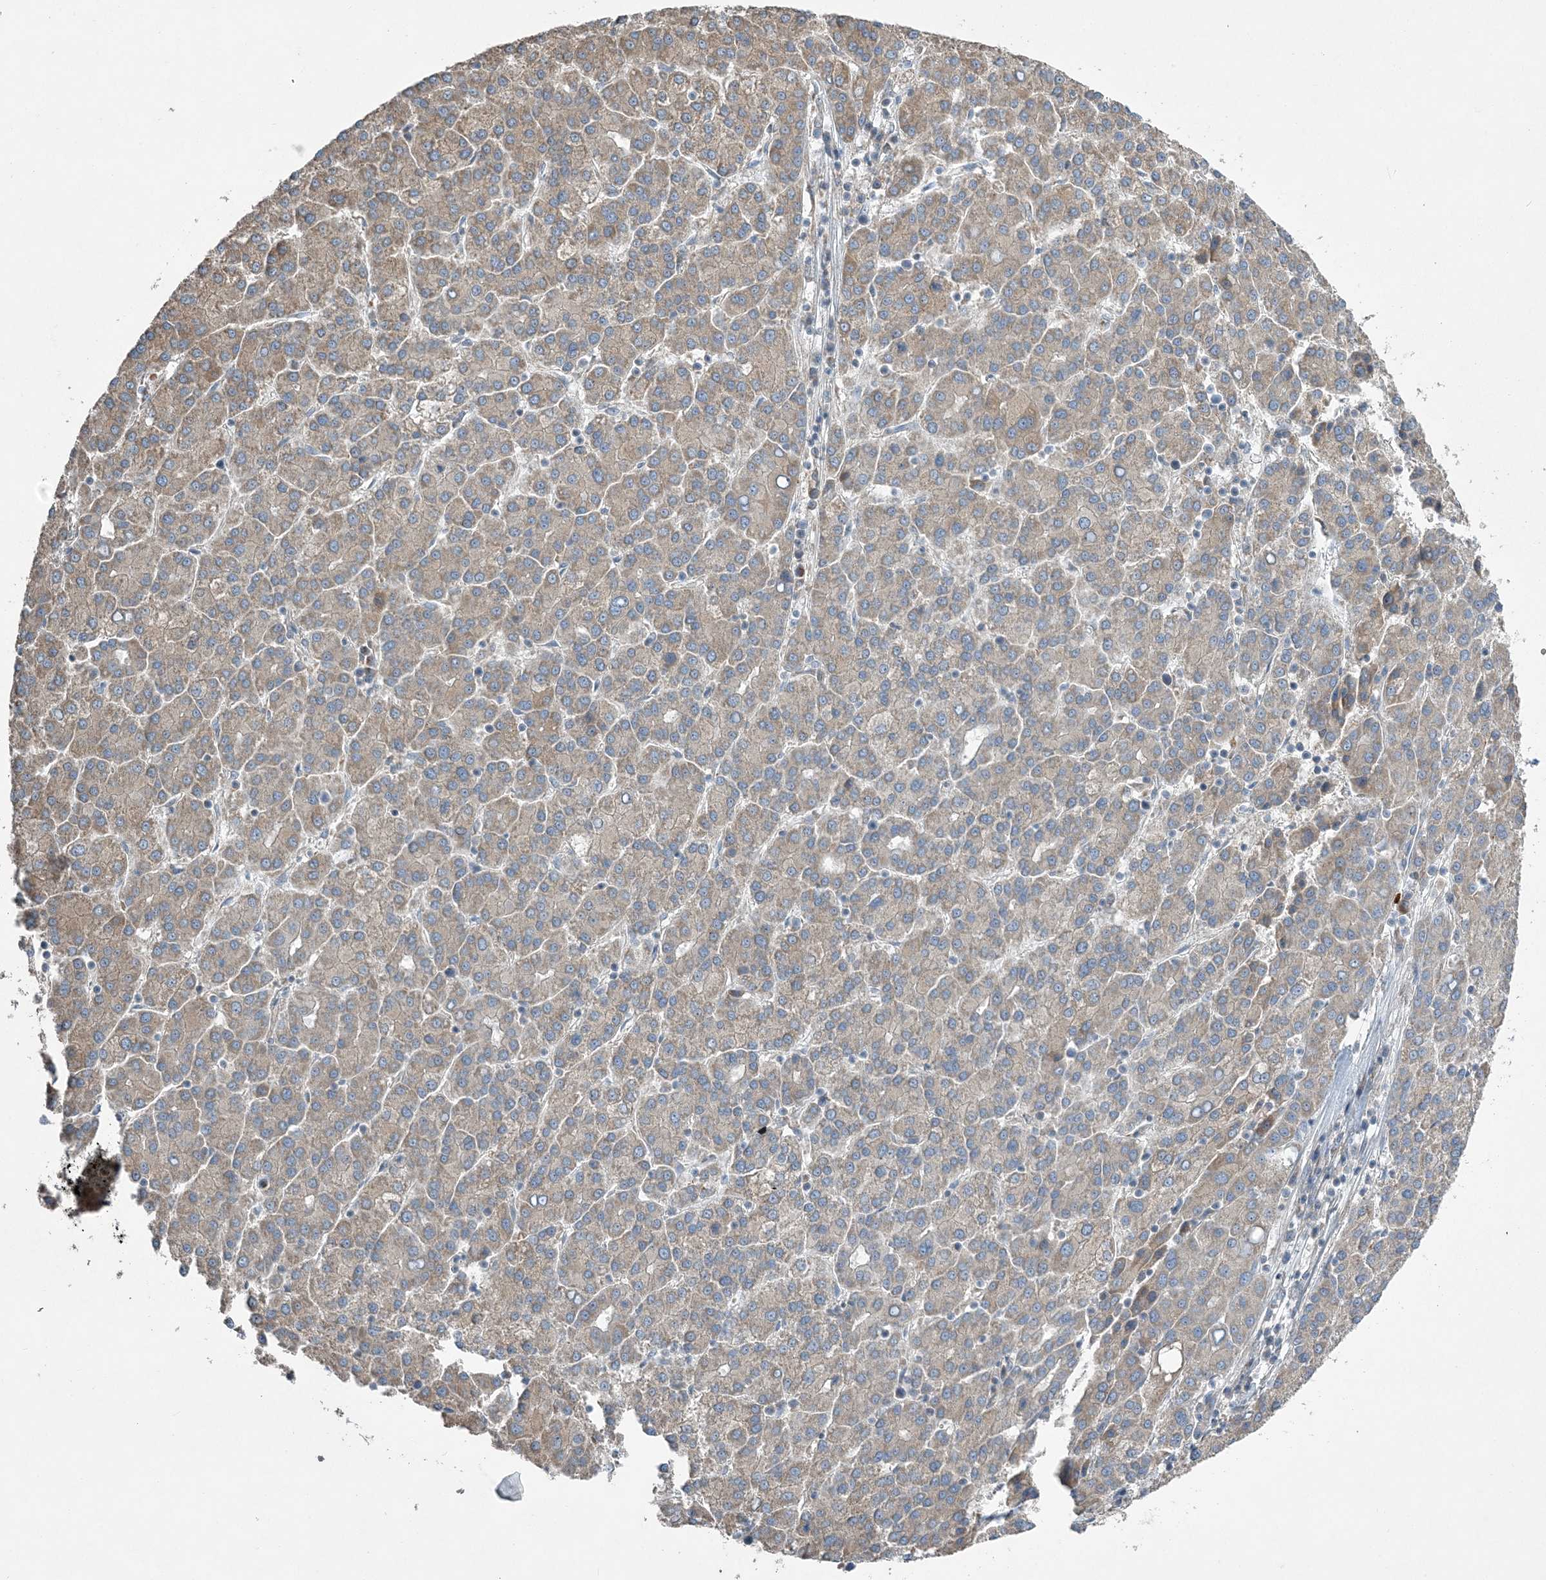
{"staining": {"intensity": "weak", "quantity": ">75%", "location": "cytoplasmic/membranous"}, "tissue": "liver cancer", "cell_type": "Tumor cells", "image_type": "cancer", "snomed": [{"axis": "morphology", "description": "Carcinoma, Hepatocellular, NOS"}, {"axis": "topography", "description": "Liver"}], "caption": "Hepatocellular carcinoma (liver) was stained to show a protein in brown. There is low levels of weak cytoplasmic/membranous staining in approximately >75% of tumor cells.", "gene": "SLC4A10", "patient": {"sex": "female", "age": 58}}